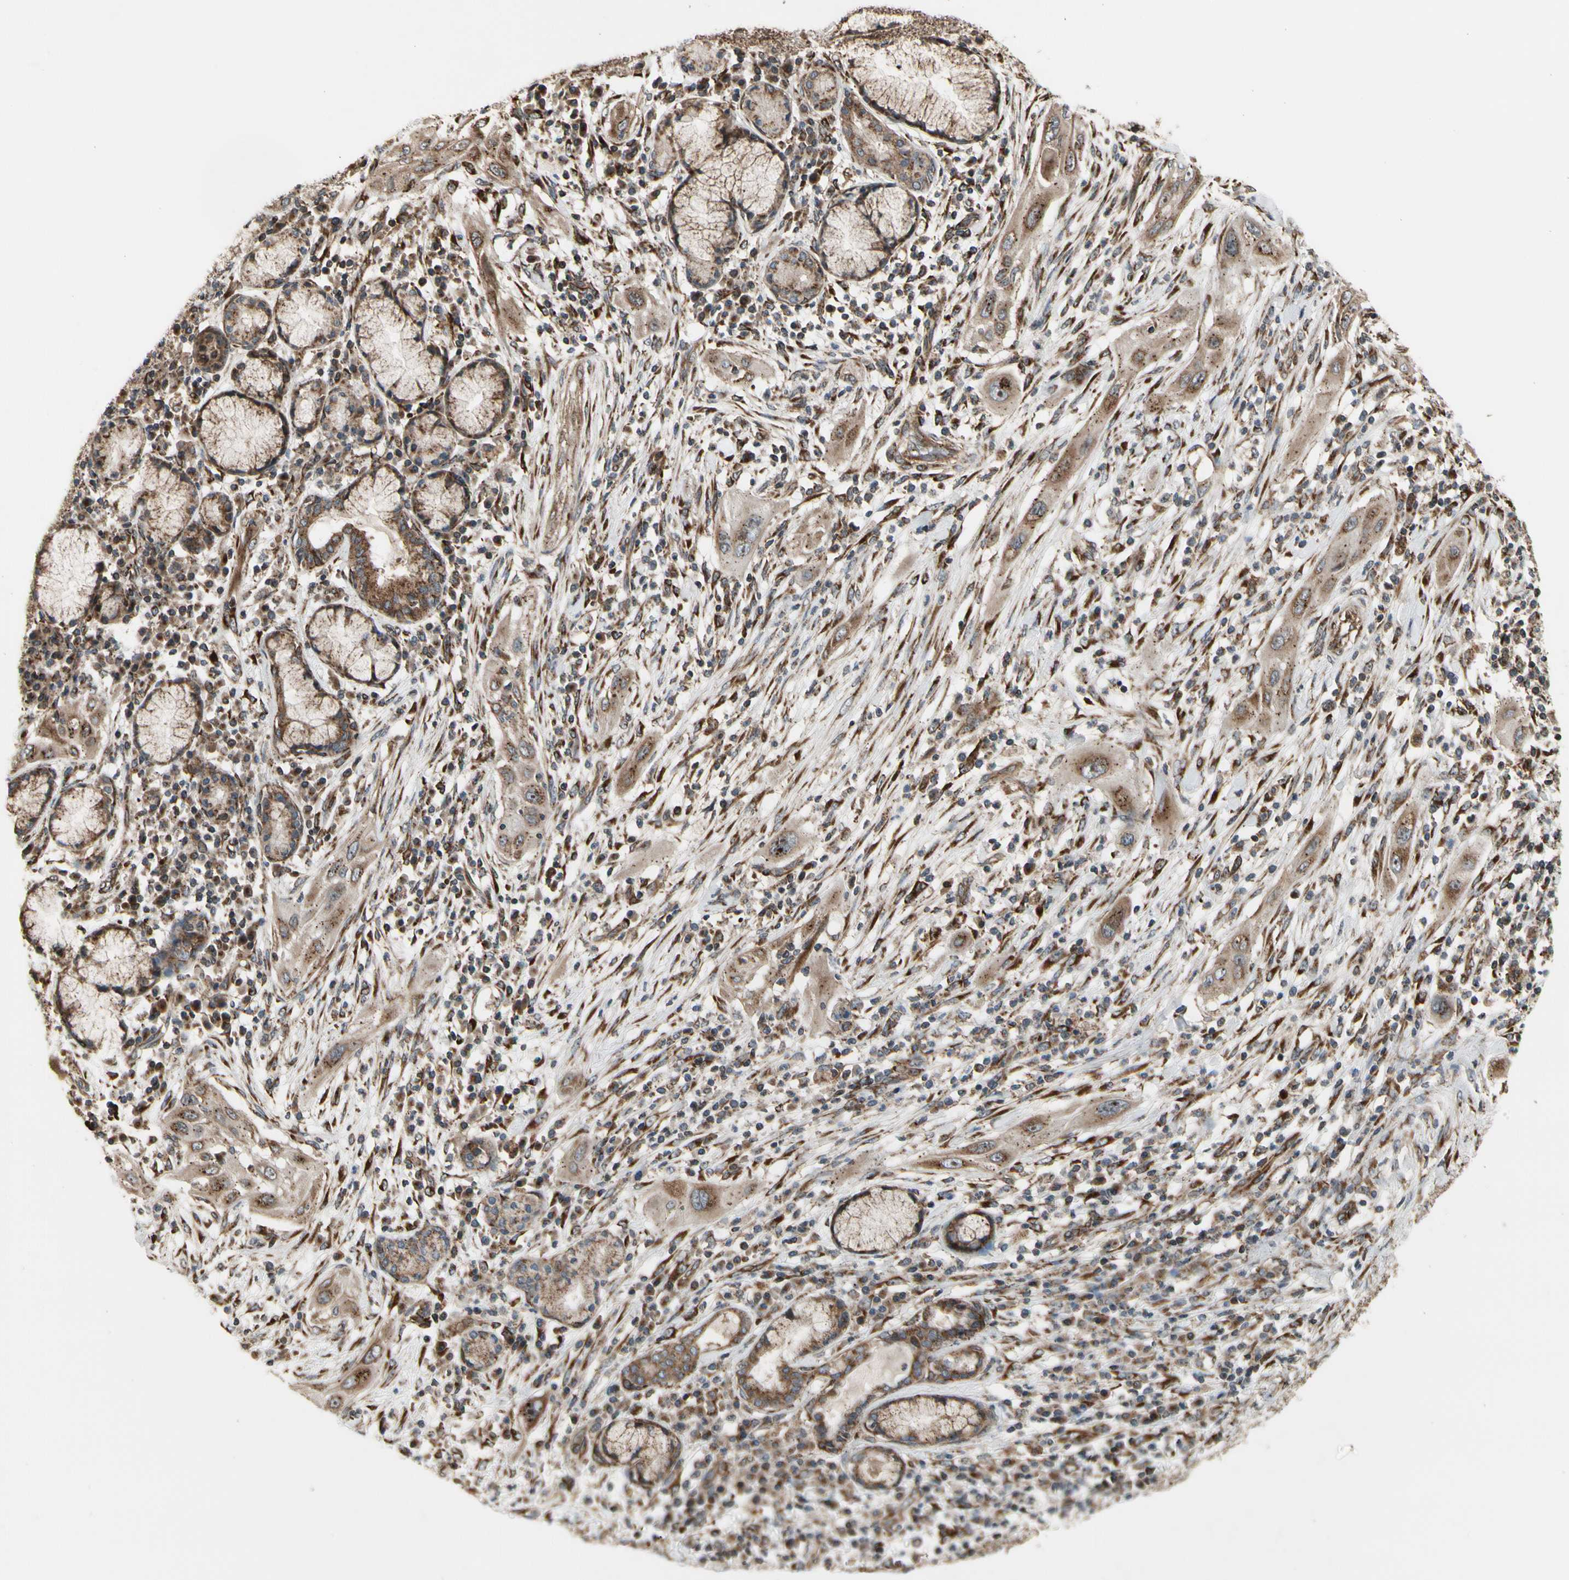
{"staining": {"intensity": "moderate", "quantity": ">75%", "location": "cytoplasmic/membranous"}, "tissue": "lung cancer", "cell_type": "Tumor cells", "image_type": "cancer", "snomed": [{"axis": "morphology", "description": "Squamous cell carcinoma, NOS"}, {"axis": "topography", "description": "Lung"}], "caption": "High-power microscopy captured an immunohistochemistry micrograph of lung cancer (squamous cell carcinoma), revealing moderate cytoplasmic/membranous expression in approximately >75% of tumor cells.", "gene": "SLC39A9", "patient": {"sex": "female", "age": 47}}